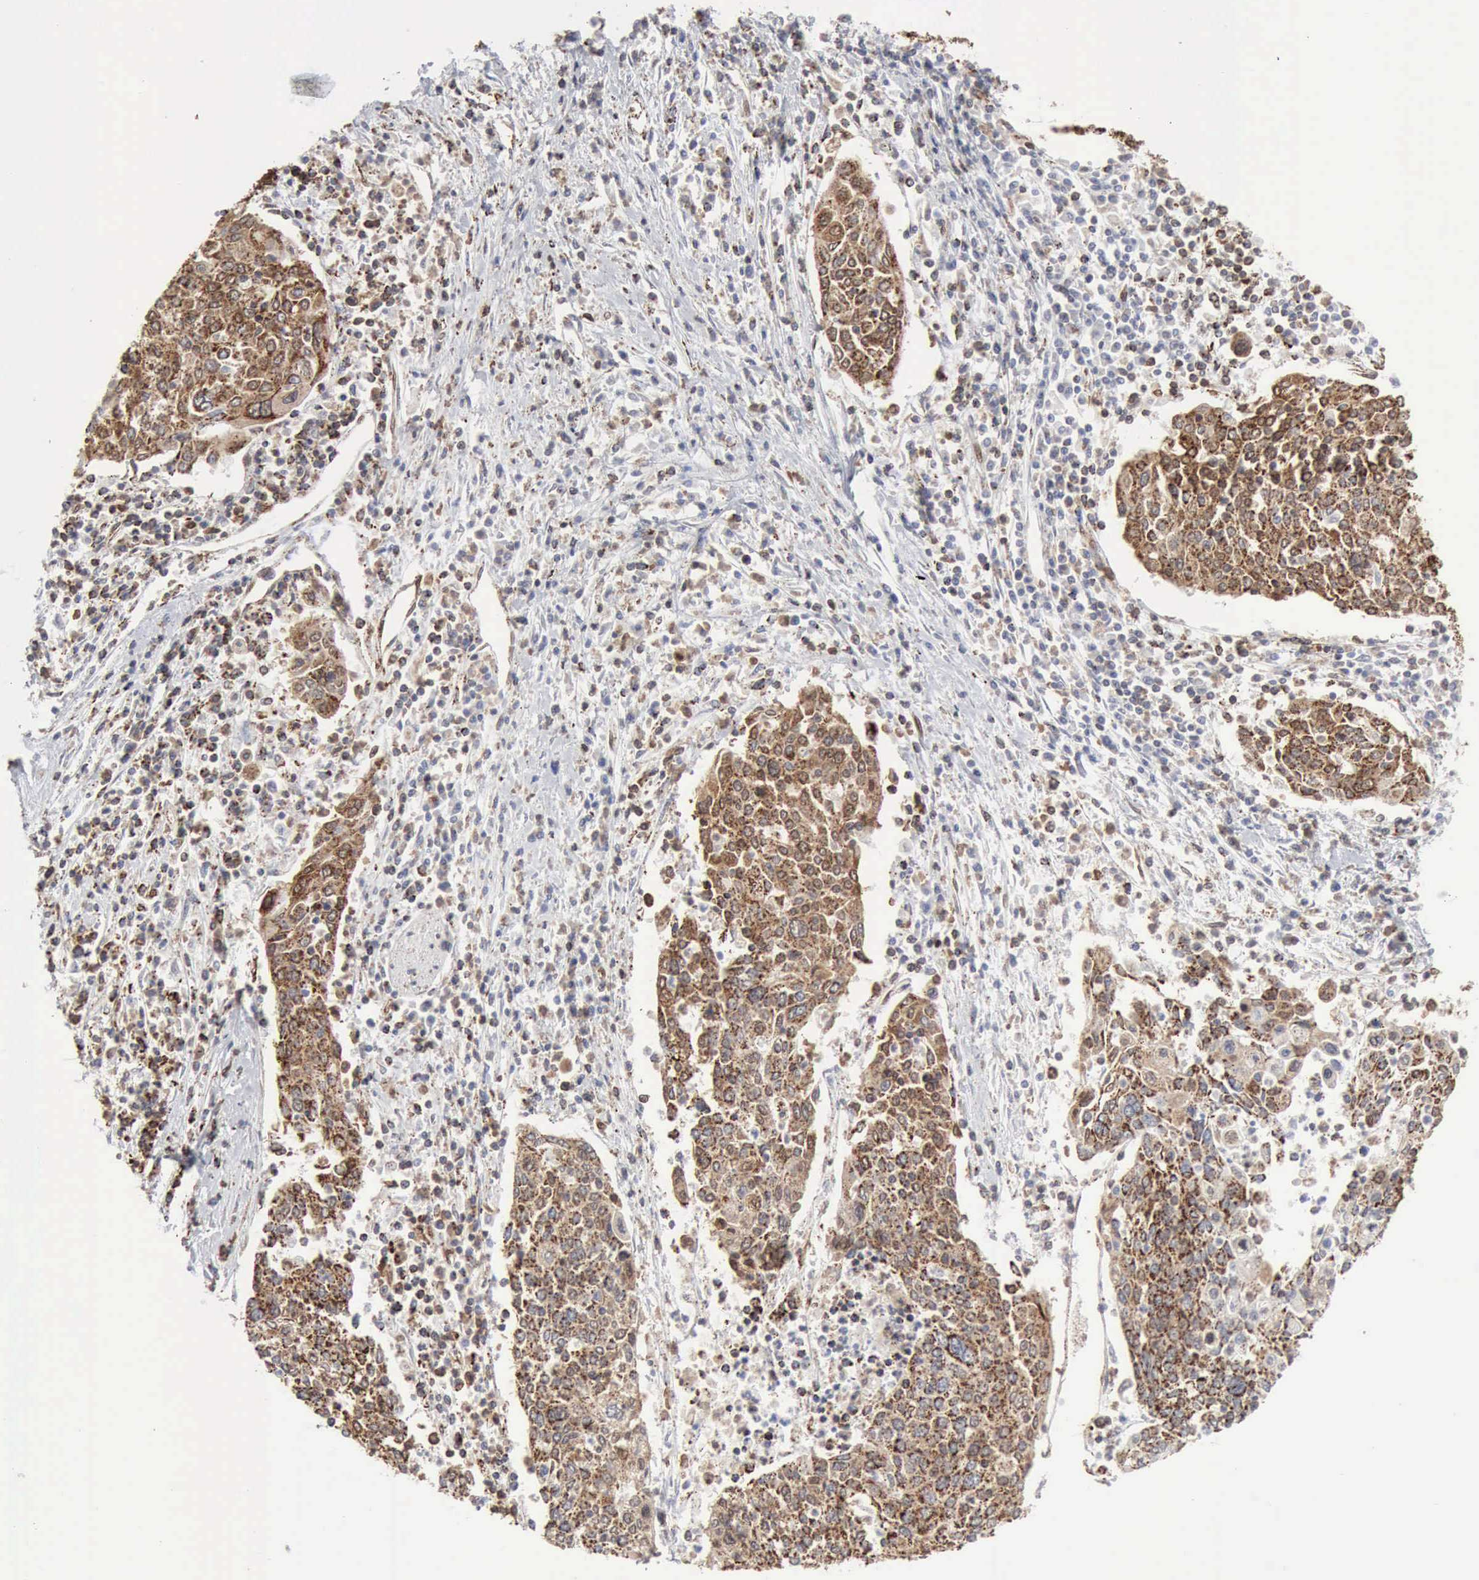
{"staining": {"intensity": "moderate", "quantity": ">75%", "location": "cytoplasmic/membranous"}, "tissue": "cervical cancer", "cell_type": "Tumor cells", "image_type": "cancer", "snomed": [{"axis": "morphology", "description": "Squamous cell carcinoma, NOS"}, {"axis": "topography", "description": "Cervix"}], "caption": "Tumor cells reveal moderate cytoplasmic/membranous staining in about >75% of cells in cervical cancer. (DAB IHC, brown staining for protein, blue staining for nuclei).", "gene": "ACO2", "patient": {"sex": "female", "age": 40}}